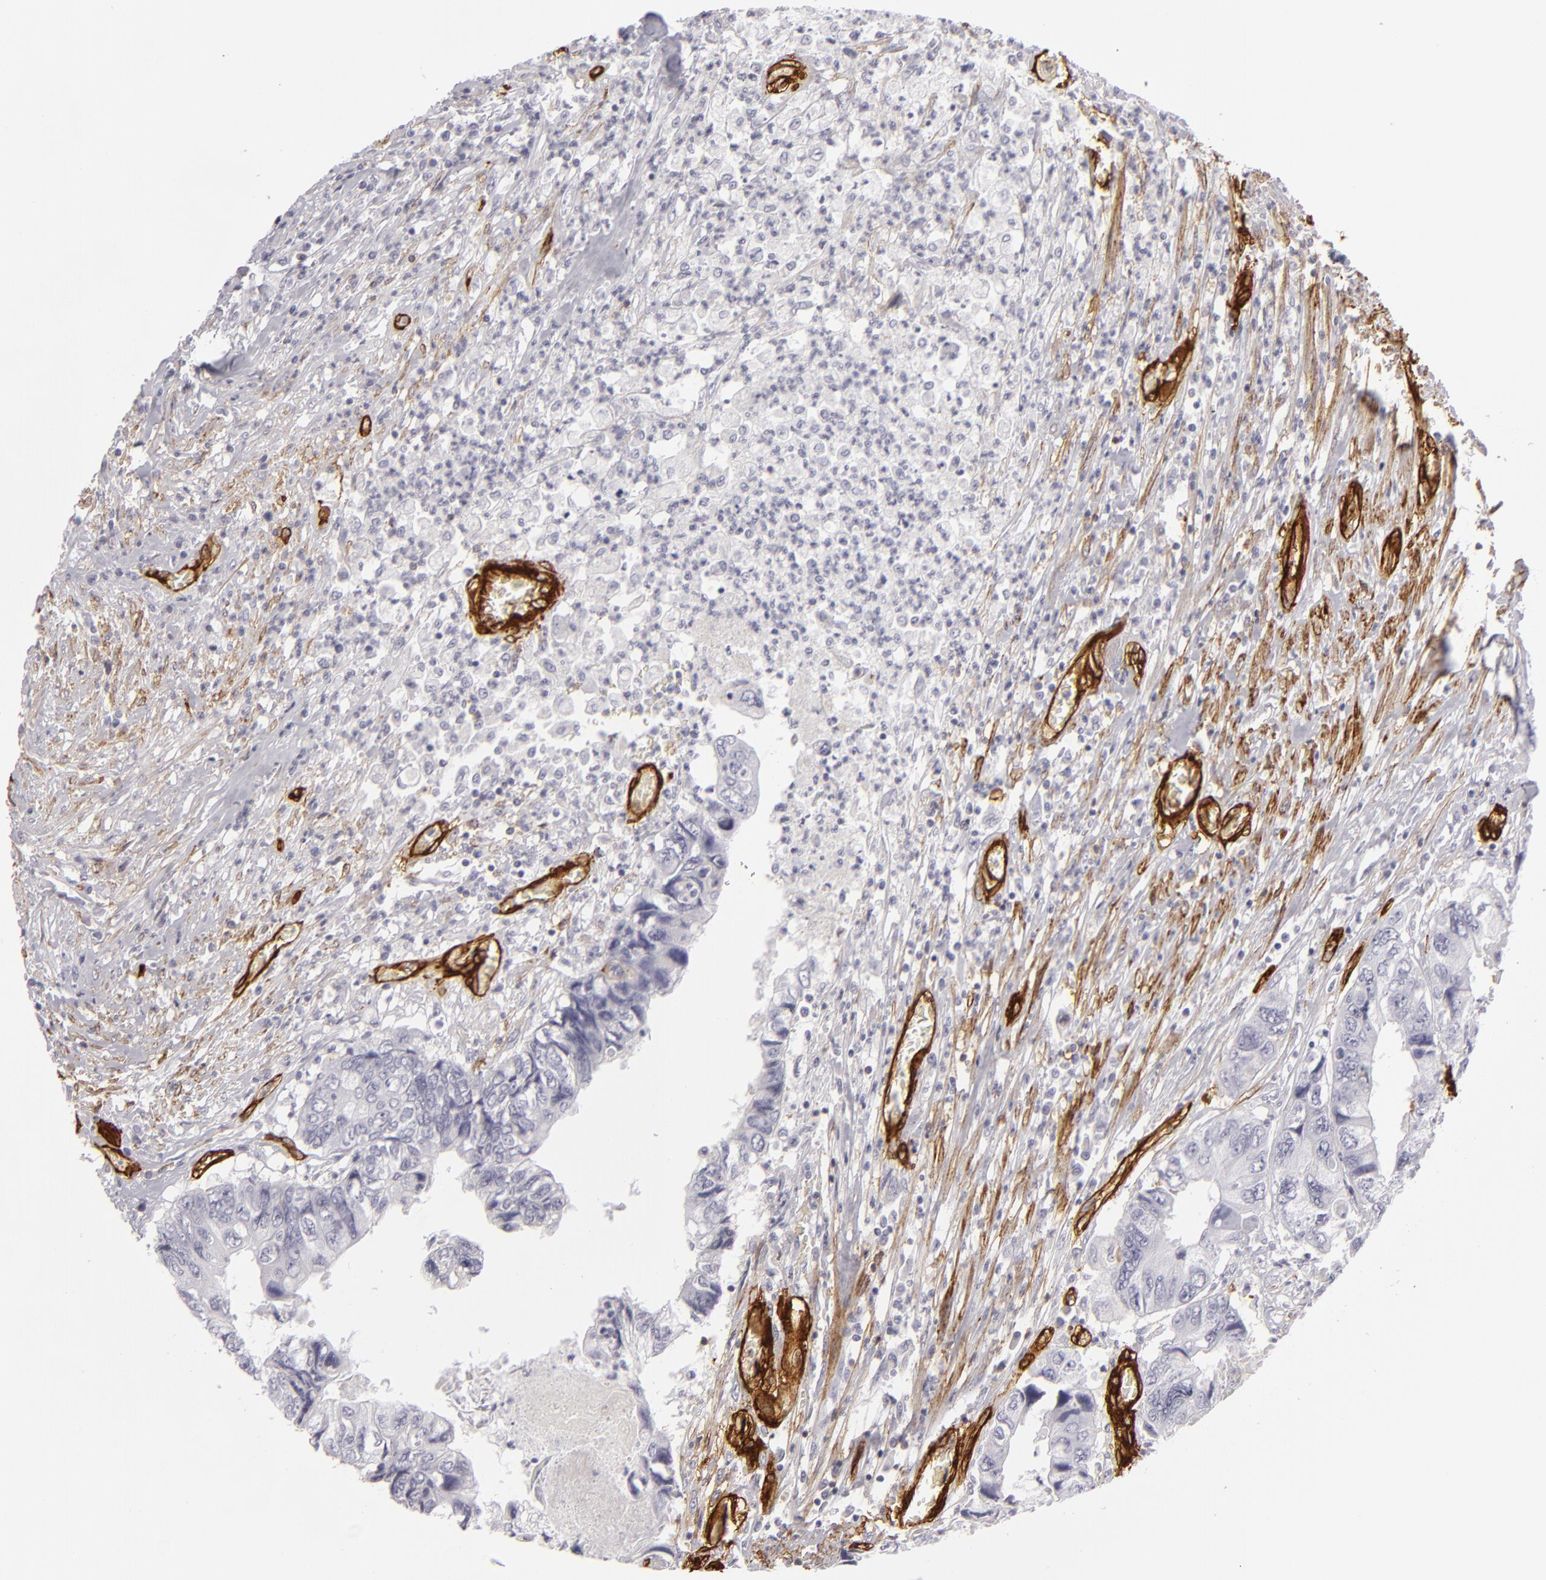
{"staining": {"intensity": "negative", "quantity": "none", "location": "none"}, "tissue": "colorectal cancer", "cell_type": "Tumor cells", "image_type": "cancer", "snomed": [{"axis": "morphology", "description": "Adenocarcinoma, NOS"}, {"axis": "topography", "description": "Rectum"}], "caption": "The IHC micrograph has no significant positivity in tumor cells of colorectal cancer tissue.", "gene": "MCAM", "patient": {"sex": "female", "age": 82}}